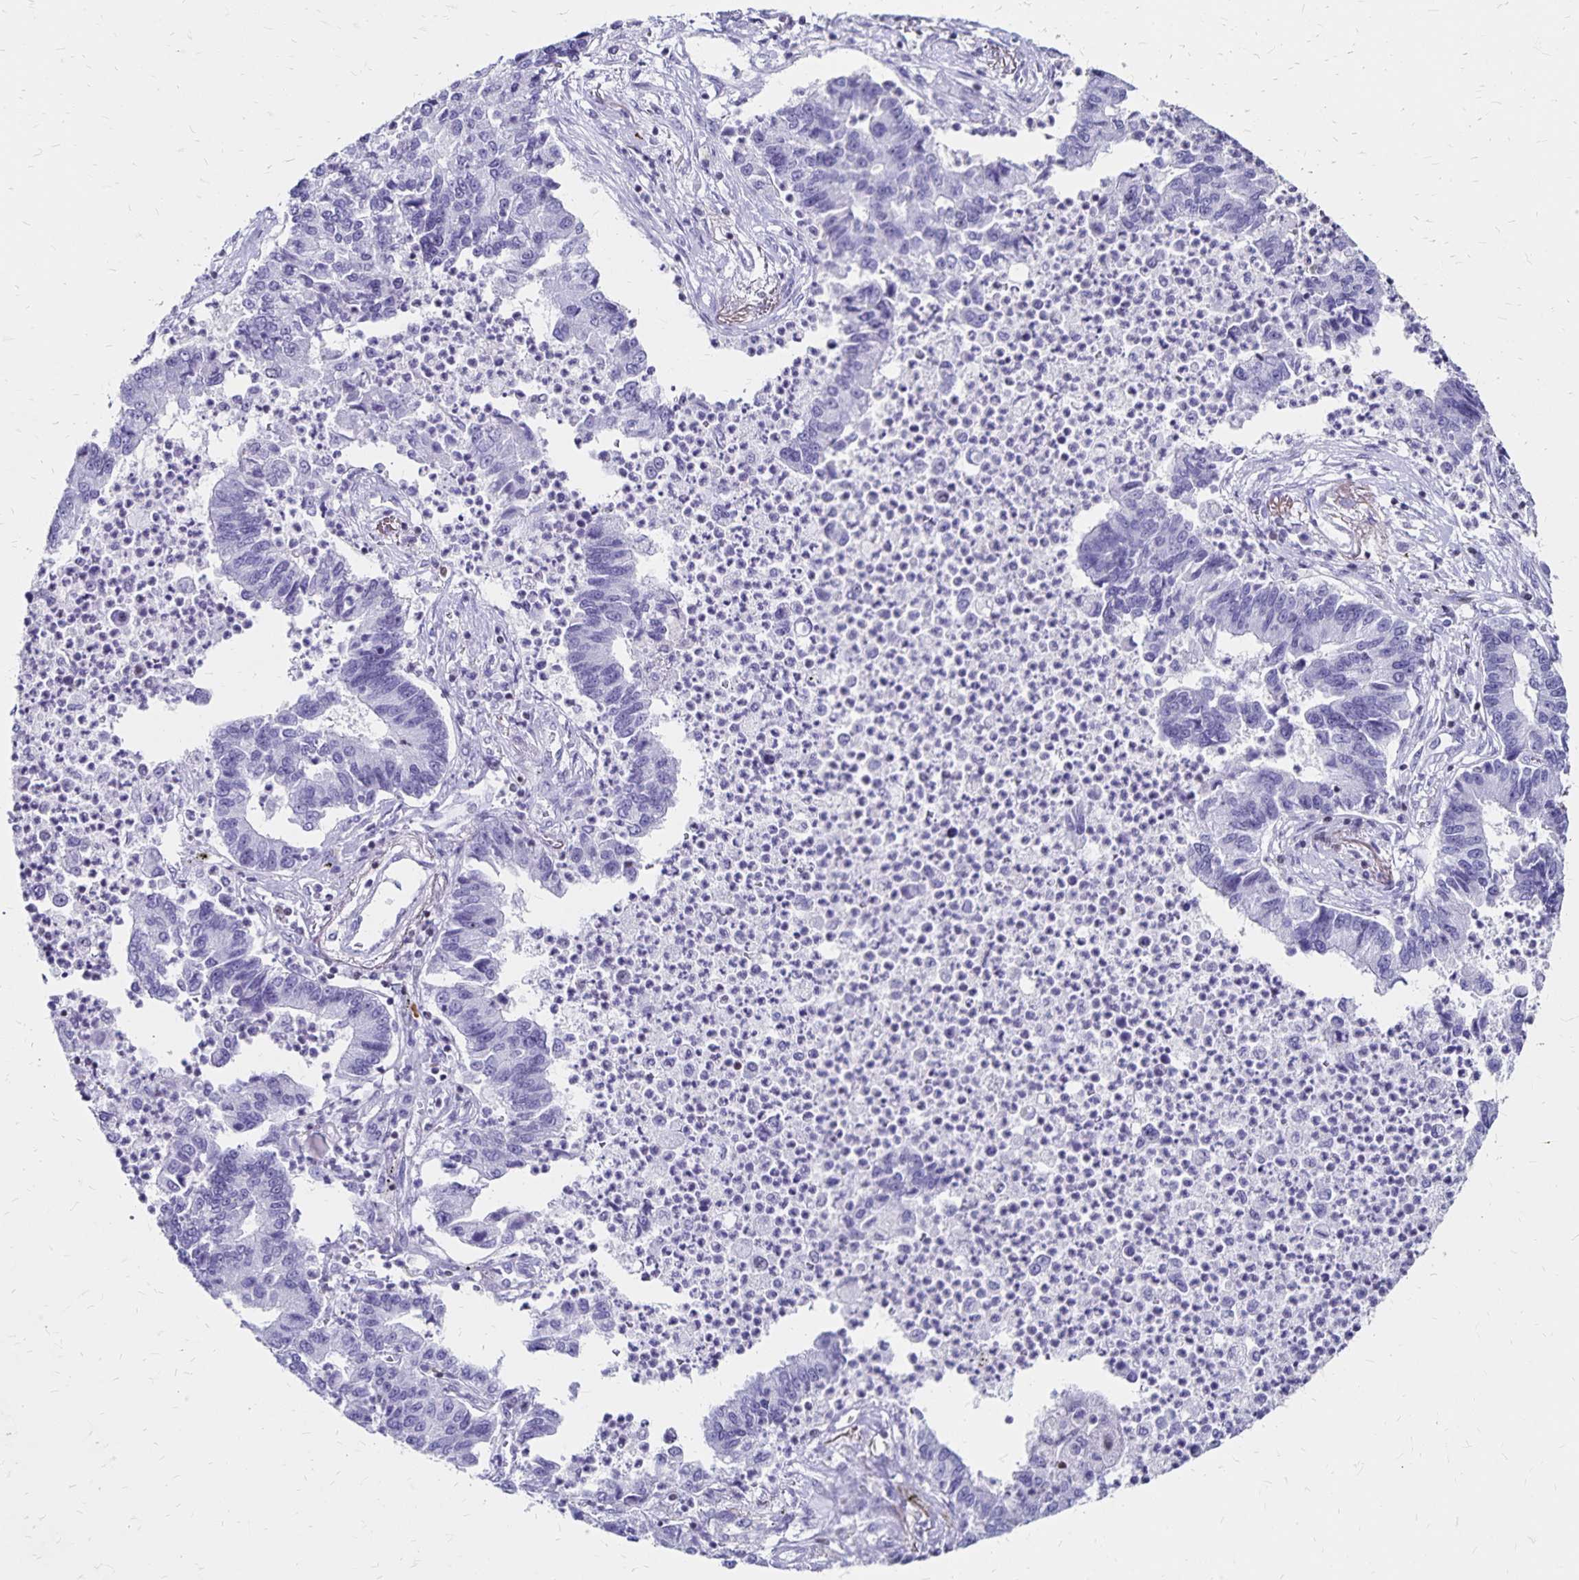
{"staining": {"intensity": "negative", "quantity": "none", "location": "none"}, "tissue": "lung cancer", "cell_type": "Tumor cells", "image_type": "cancer", "snomed": [{"axis": "morphology", "description": "Adenocarcinoma, NOS"}, {"axis": "topography", "description": "Lung"}], "caption": "DAB (3,3'-diaminobenzidine) immunohistochemical staining of human adenocarcinoma (lung) exhibits no significant positivity in tumor cells.", "gene": "IKZF1", "patient": {"sex": "female", "age": 57}}